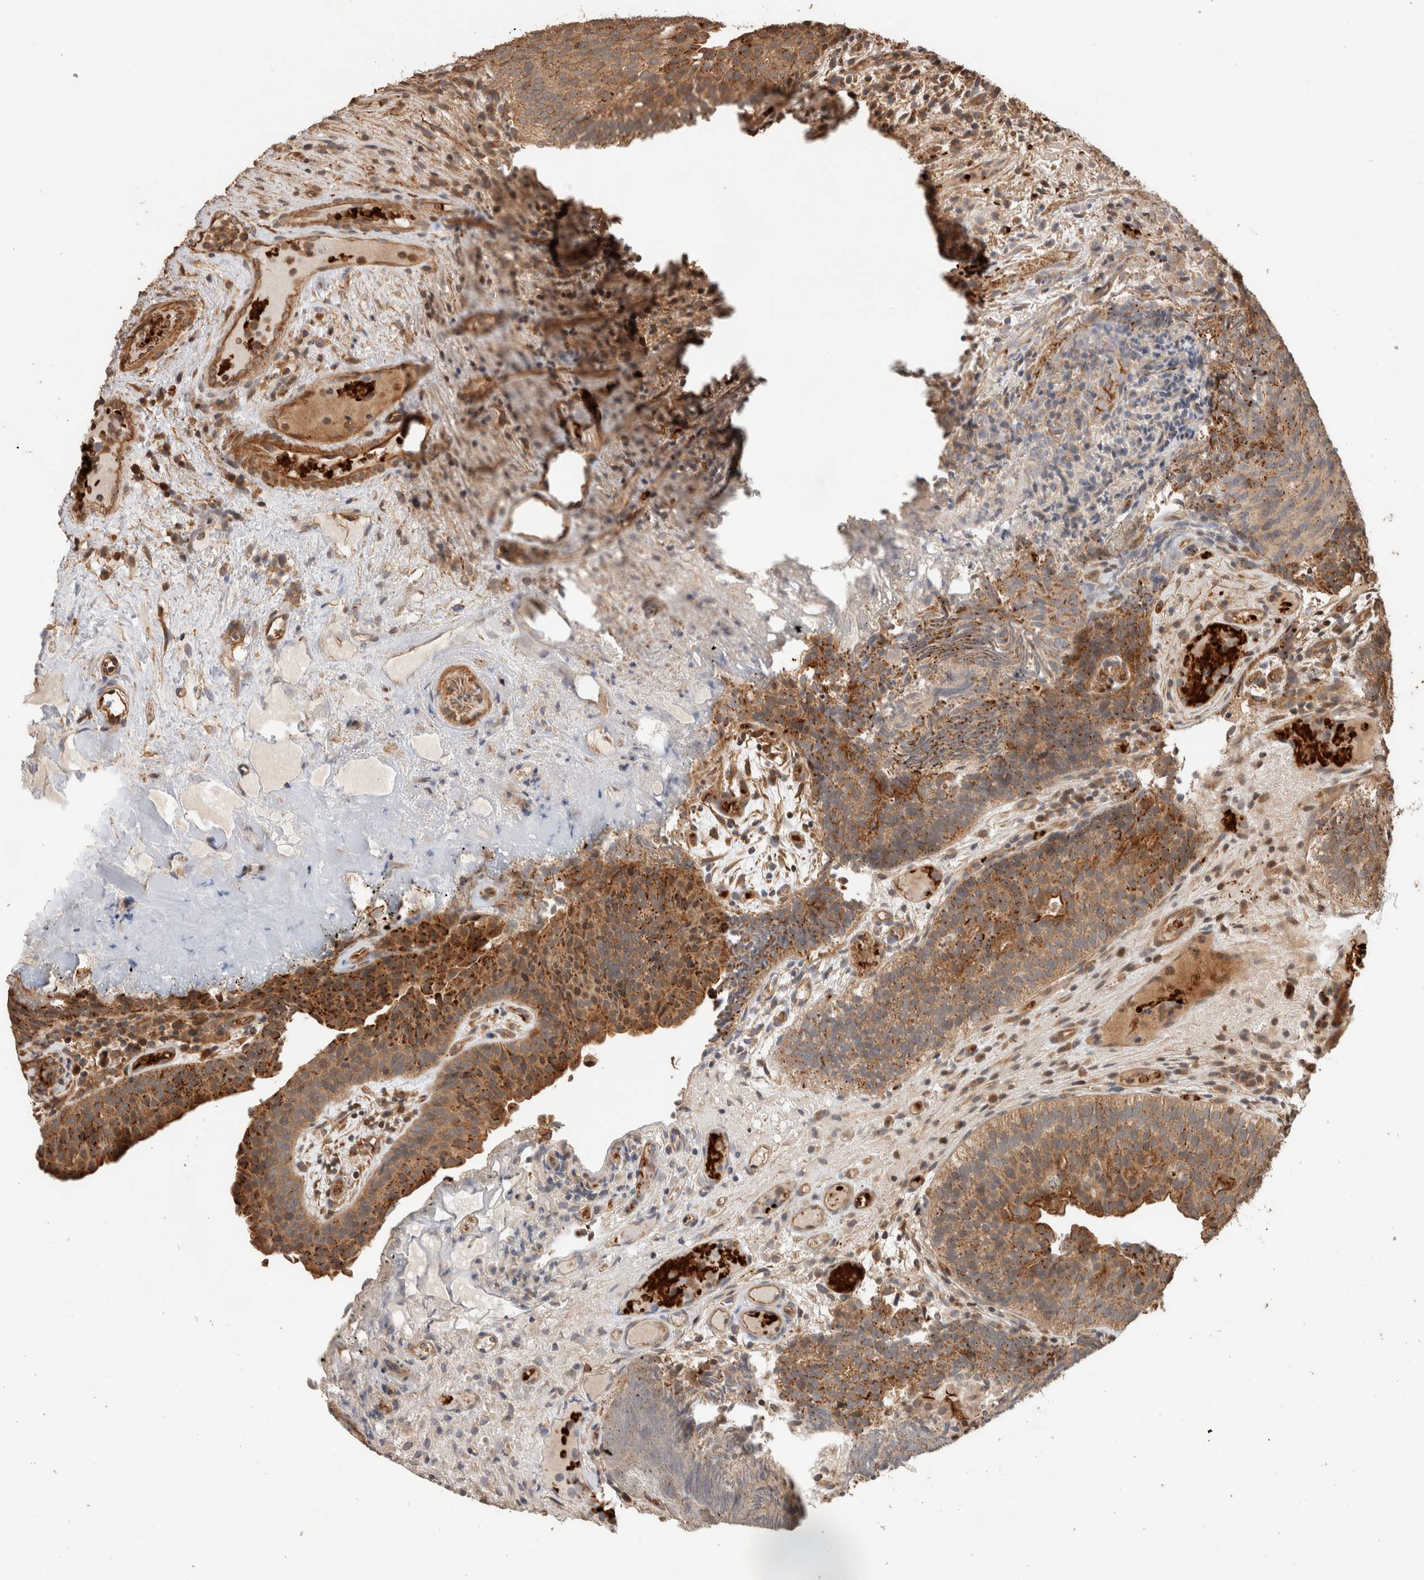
{"staining": {"intensity": "moderate", "quantity": ">75%", "location": "cytoplasmic/membranous"}, "tissue": "urothelial cancer", "cell_type": "Tumor cells", "image_type": "cancer", "snomed": [{"axis": "morphology", "description": "Urothelial carcinoma, Low grade"}, {"axis": "topography", "description": "Urinary bladder"}], "caption": "A photomicrograph of human urothelial carcinoma (low-grade) stained for a protein displays moderate cytoplasmic/membranous brown staining in tumor cells.", "gene": "OTUD6B", "patient": {"sex": "male", "age": 86}}